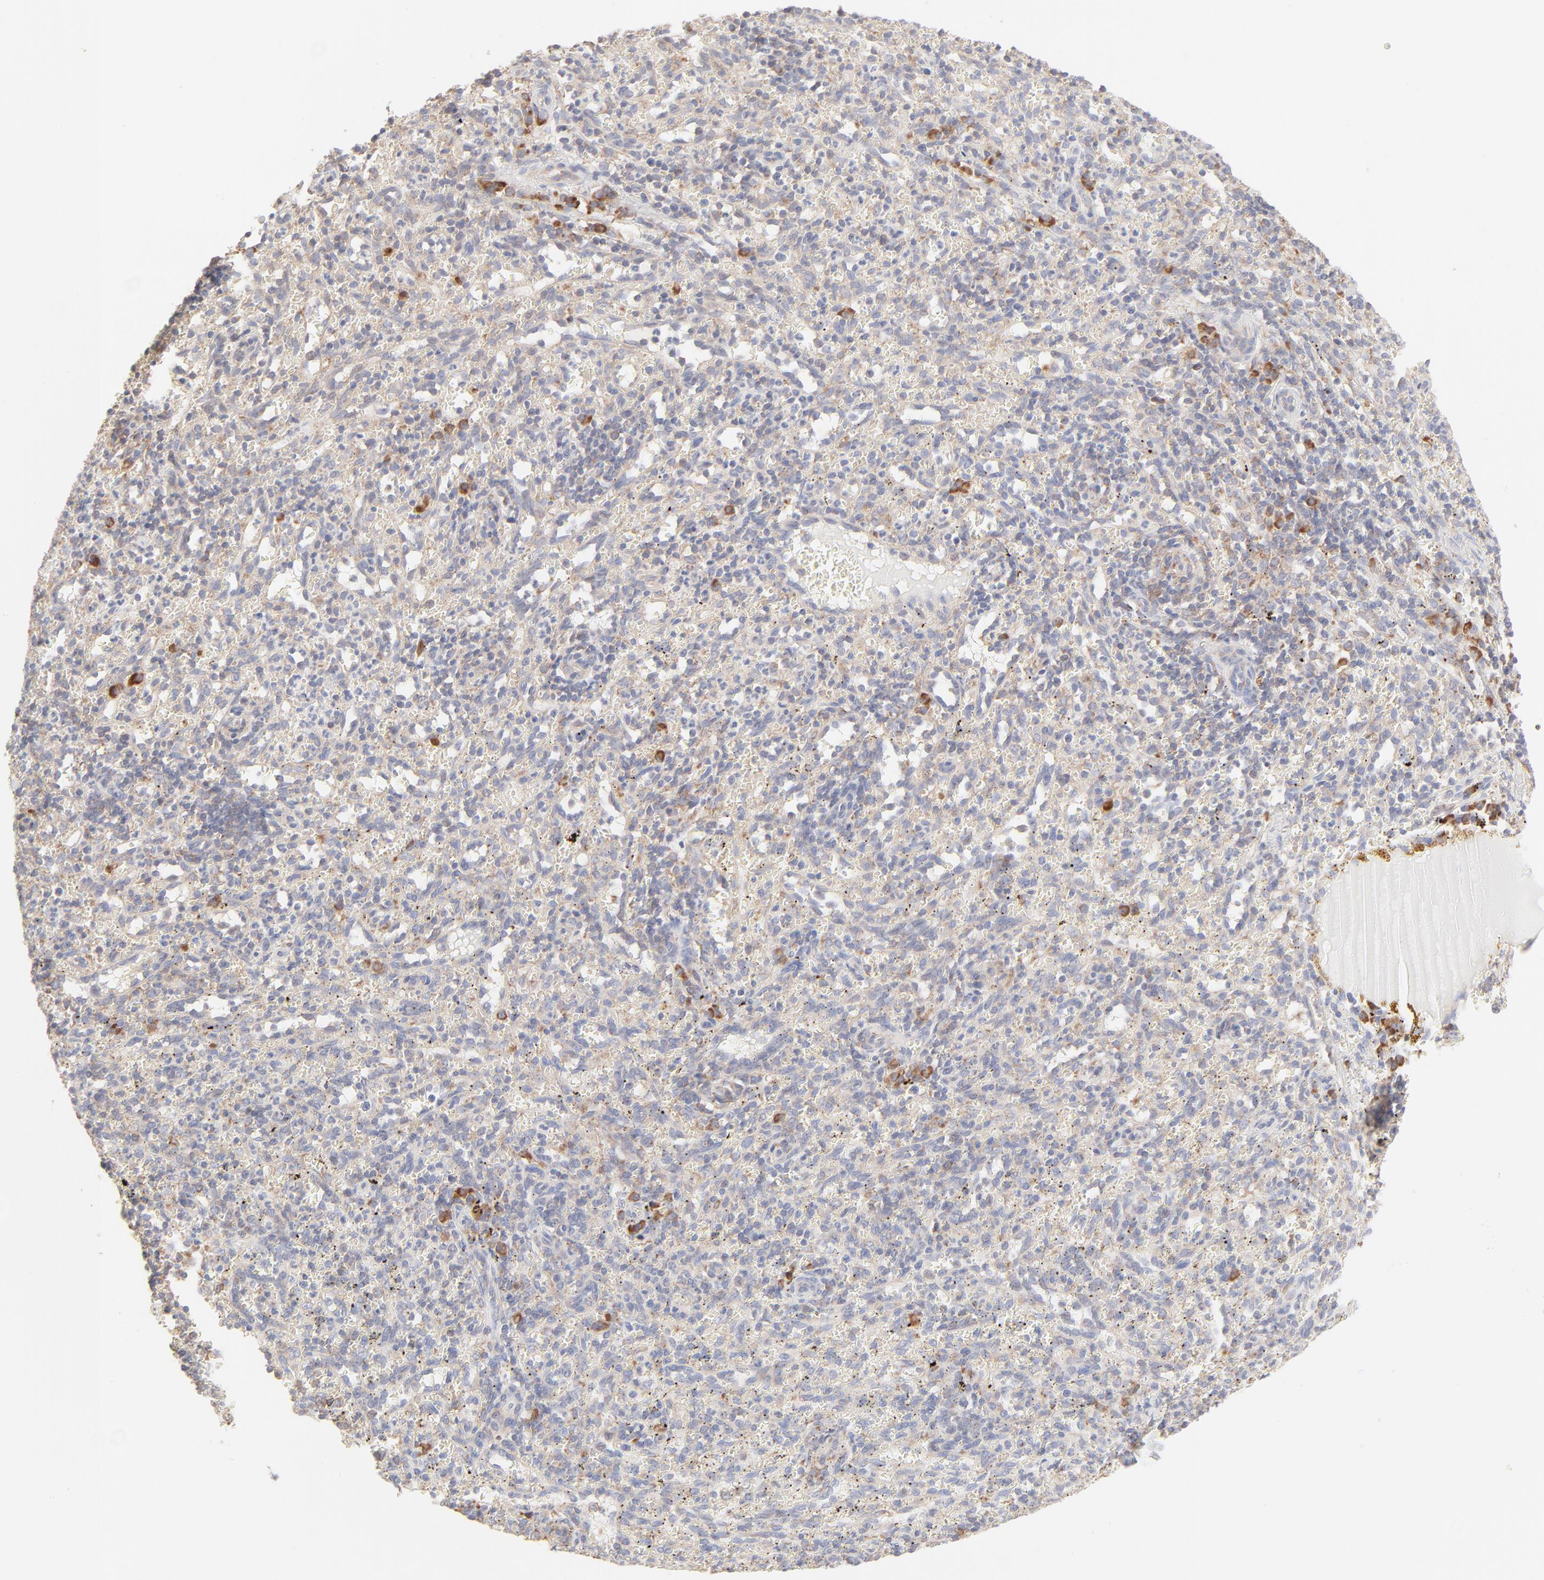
{"staining": {"intensity": "negative", "quantity": "none", "location": "none"}, "tissue": "spleen", "cell_type": "Cells in red pulp", "image_type": "normal", "snomed": [{"axis": "morphology", "description": "Normal tissue, NOS"}, {"axis": "topography", "description": "Spleen"}], "caption": "Protein analysis of normal spleen shows no significant expression in cells in red pulp.", "gene": "RPS21", "patient": {"sex": "female", "age": 10}}